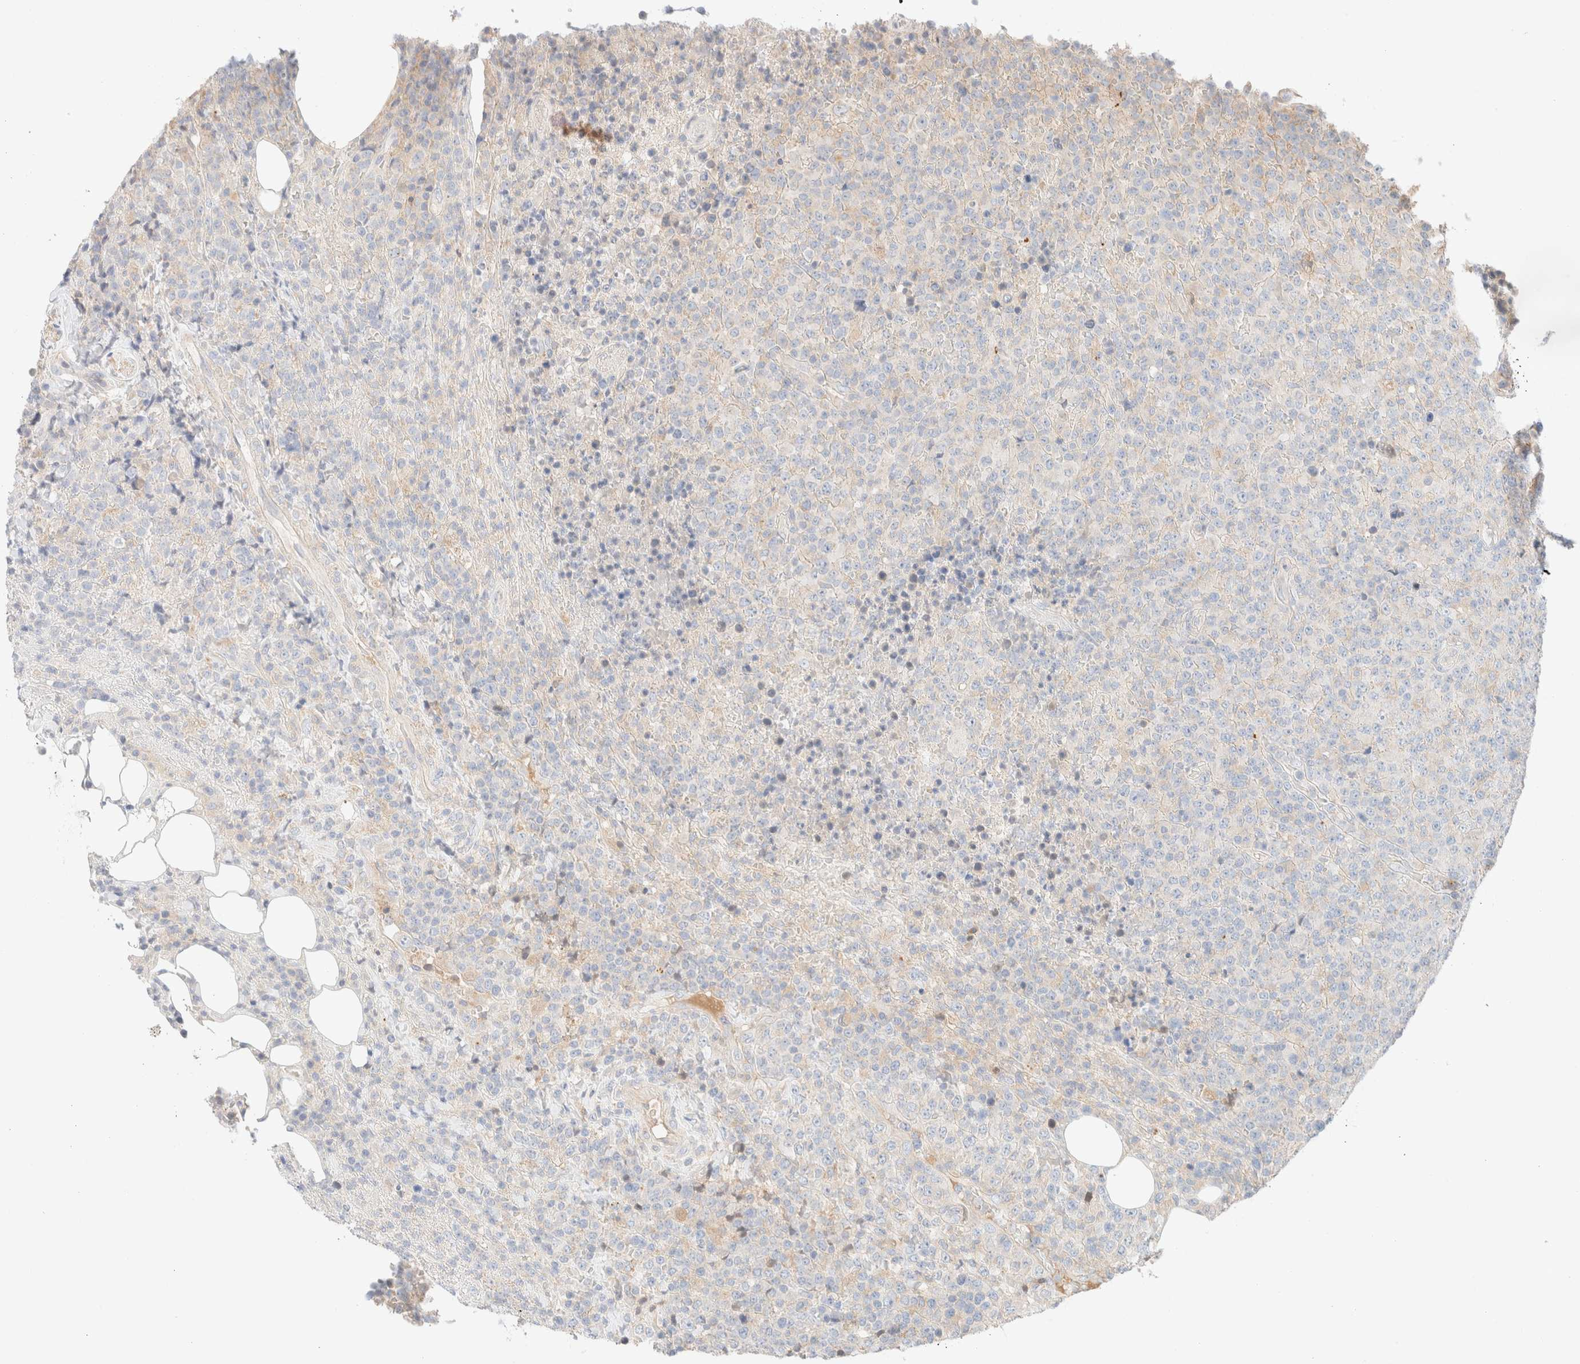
{"staining": {"intensity": "negative", "quantity": "none", "location": "none"}, "tissue": "lymphoma", "cell_type": "Tumor cells", "image_type": "cancer", "snomed": [{"axis": "morphology", "description": "Malignant lymphoma, non-Hodgkin's type, High grade"}, {"axis": "topography", "description": "Lymph node"}], "caption": "An immunohistochemistry (IHC) histopathology image of lymphoma is shown. There is no staining in tumor cells of lymphoma.", "gene": "SARM1", "patient": {"sex": "male", "age": 13}}